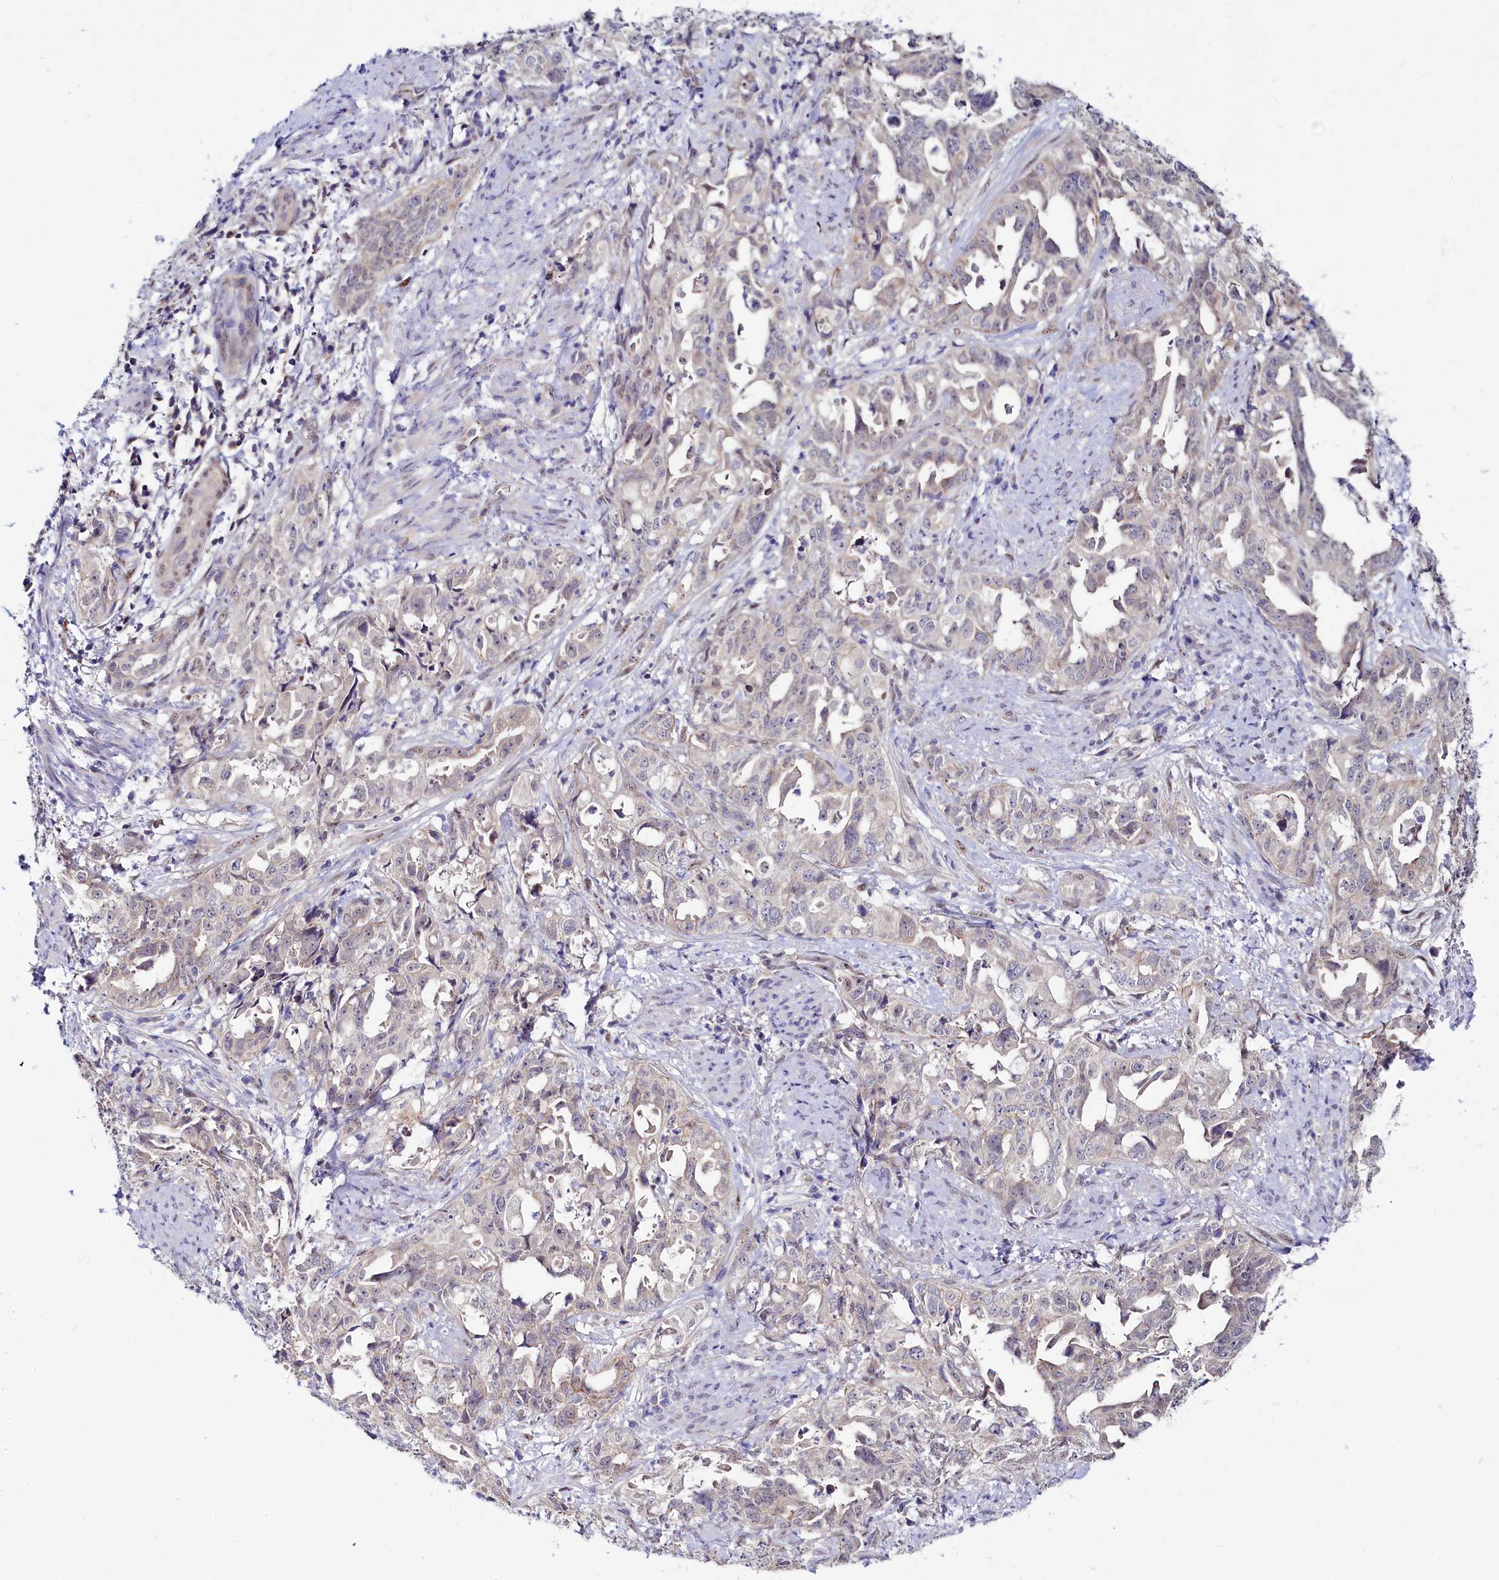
{"staining": {"intensity": "weak", "quantity": "25%-75%", "location": "cytoplasmic/membranous"}, "tissue": "endometrial cancer", "cell_type": "Tumor cells", "image_type": "cancer", "snomed": [{"axis": "morphology", "description": "Adenocarcinoma, NOS"}, {"axis": "topography", "description": "Endometrium"}], "caption": "A brown stain highlights weak cytoplasmic/membranous positivity of a protein in human adenocarcinoma (endometrial) tumor cells.", "gene": "ASTE1", "patient": {"sex": "female", "age": 65}}